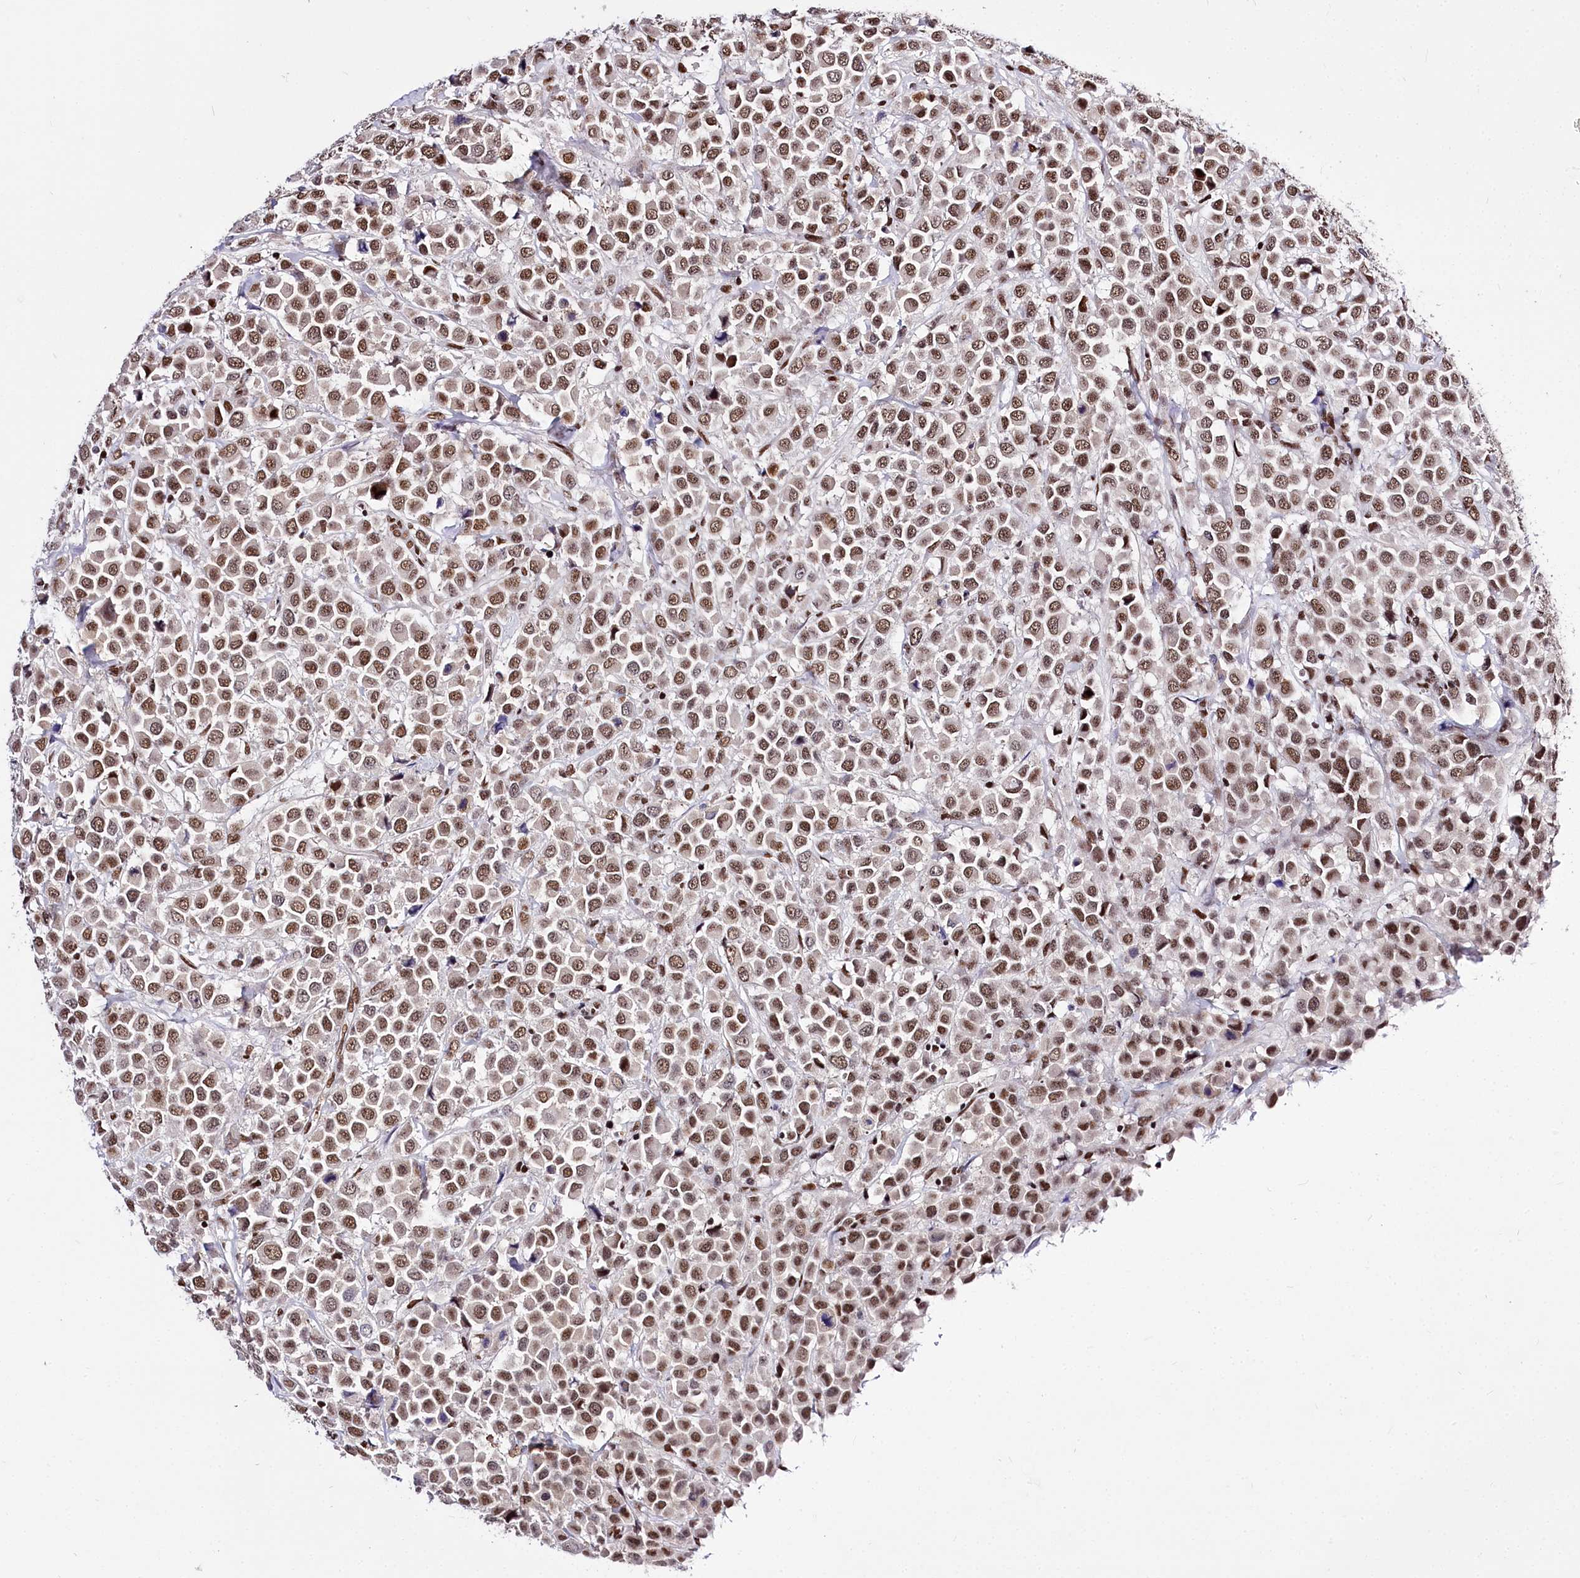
{"staining": {"intensity": "moderate", "quantity": ">75%", "location": "nuclear"}, "tissue": "breast cancer", "cell_type": "Tumor cells", "image_type": "cancer", "snomed": [{"axis": "morphology", "description": "Duct carcinoma"}, {"axis": "topography", "description": "Breast"}], "caption": "Breast cancer stained with a protein marker demonstrates moderate staining in tumor cells.", "gene": "POU4F3", "patient": {"sex": "female", "age": 61}}